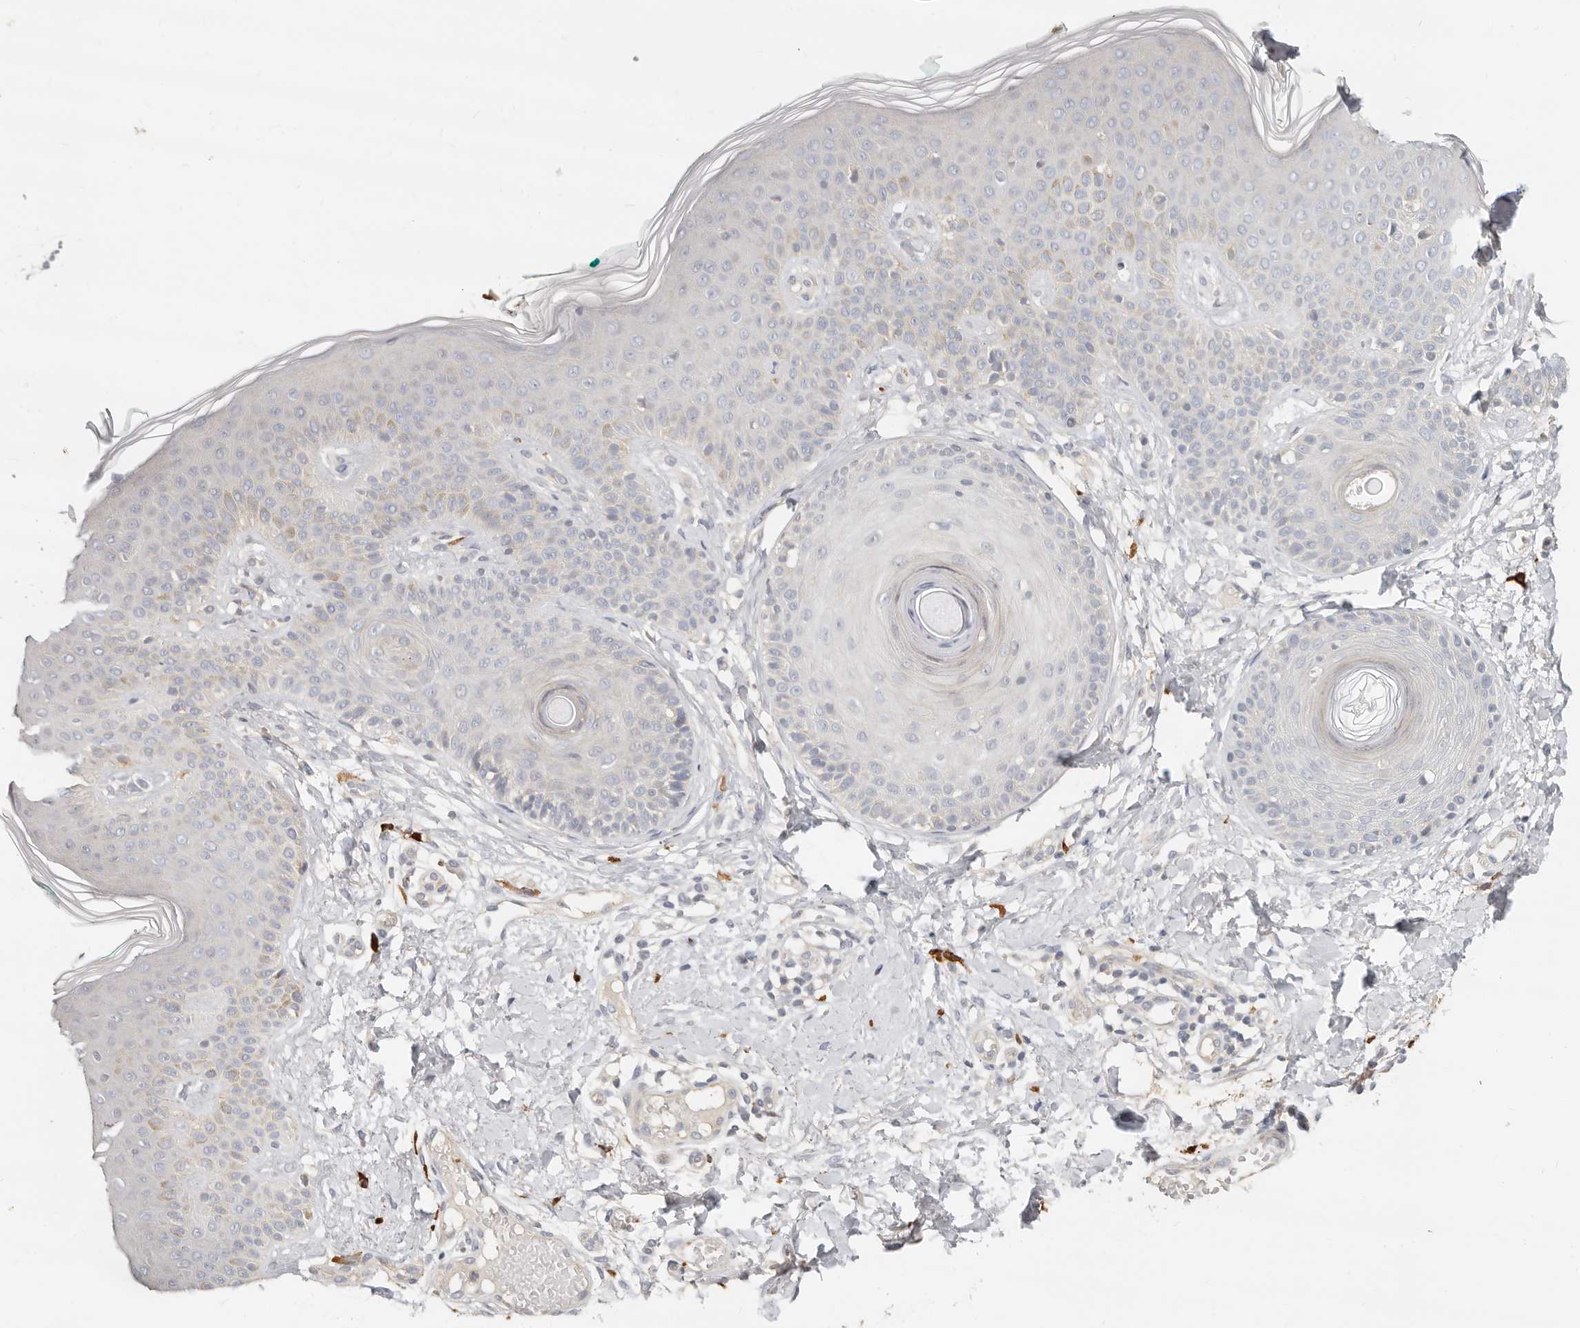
{"staining": {"intensity": "moderate", "quantity": "25%-75%", "location": "cytoplasmic/membranous"}, "tissue": "skin", "cell_type": "Fibroblasts", "image_type": "normal", "snomed": [{"axis": "morphology", "description": "Normal tissue, NOS"}, {"axis": "topography", "description": "Skin"}], "caption": "Immunohistochemical staining of normal skin demonstrates 25%-75% levels of moderate cytoplasmic/membranous protein staining in approximately 25%-75% of fibroblasts.", "gene": "ZRANB1", "patient": {"sex": "male", "age": 37}}